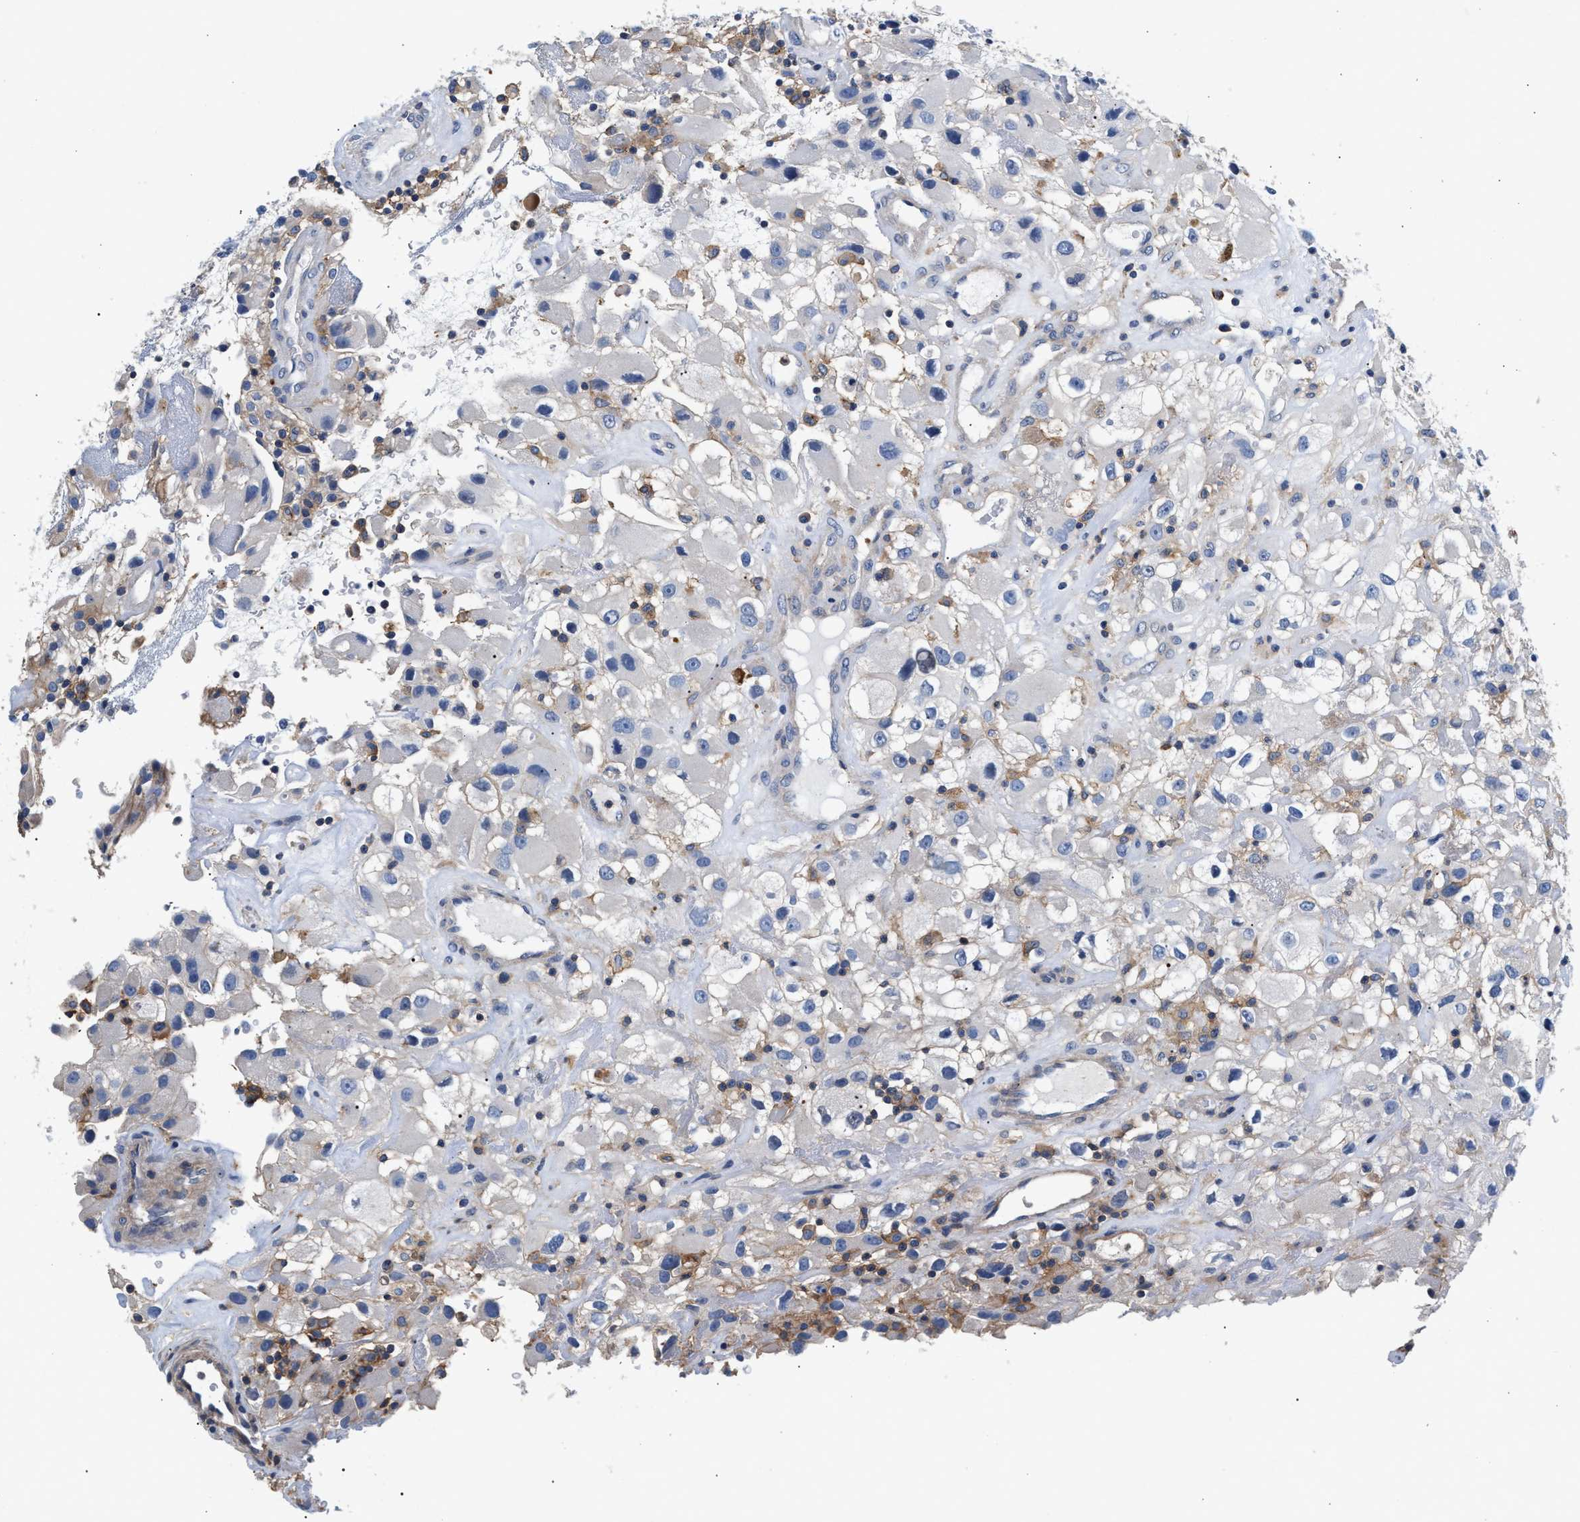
{"staining": {"intensity": "negative", "quantity": "none", "location": "none"}, "tissue": "renal cancer", "cell_type": "Tumor cells", "image_type": "cancer", "snomed": [{"axis": "morphology", "description": "Adenocarcinoma, NOS"}, {"axis": "topography", "description": "Kidney"}], "caption": "Protein analysis of renal cancer demonstrates no significant staining in tumor cells.", "gene": "GNAI3", "patient": {"sex": "female", "age": 52}}